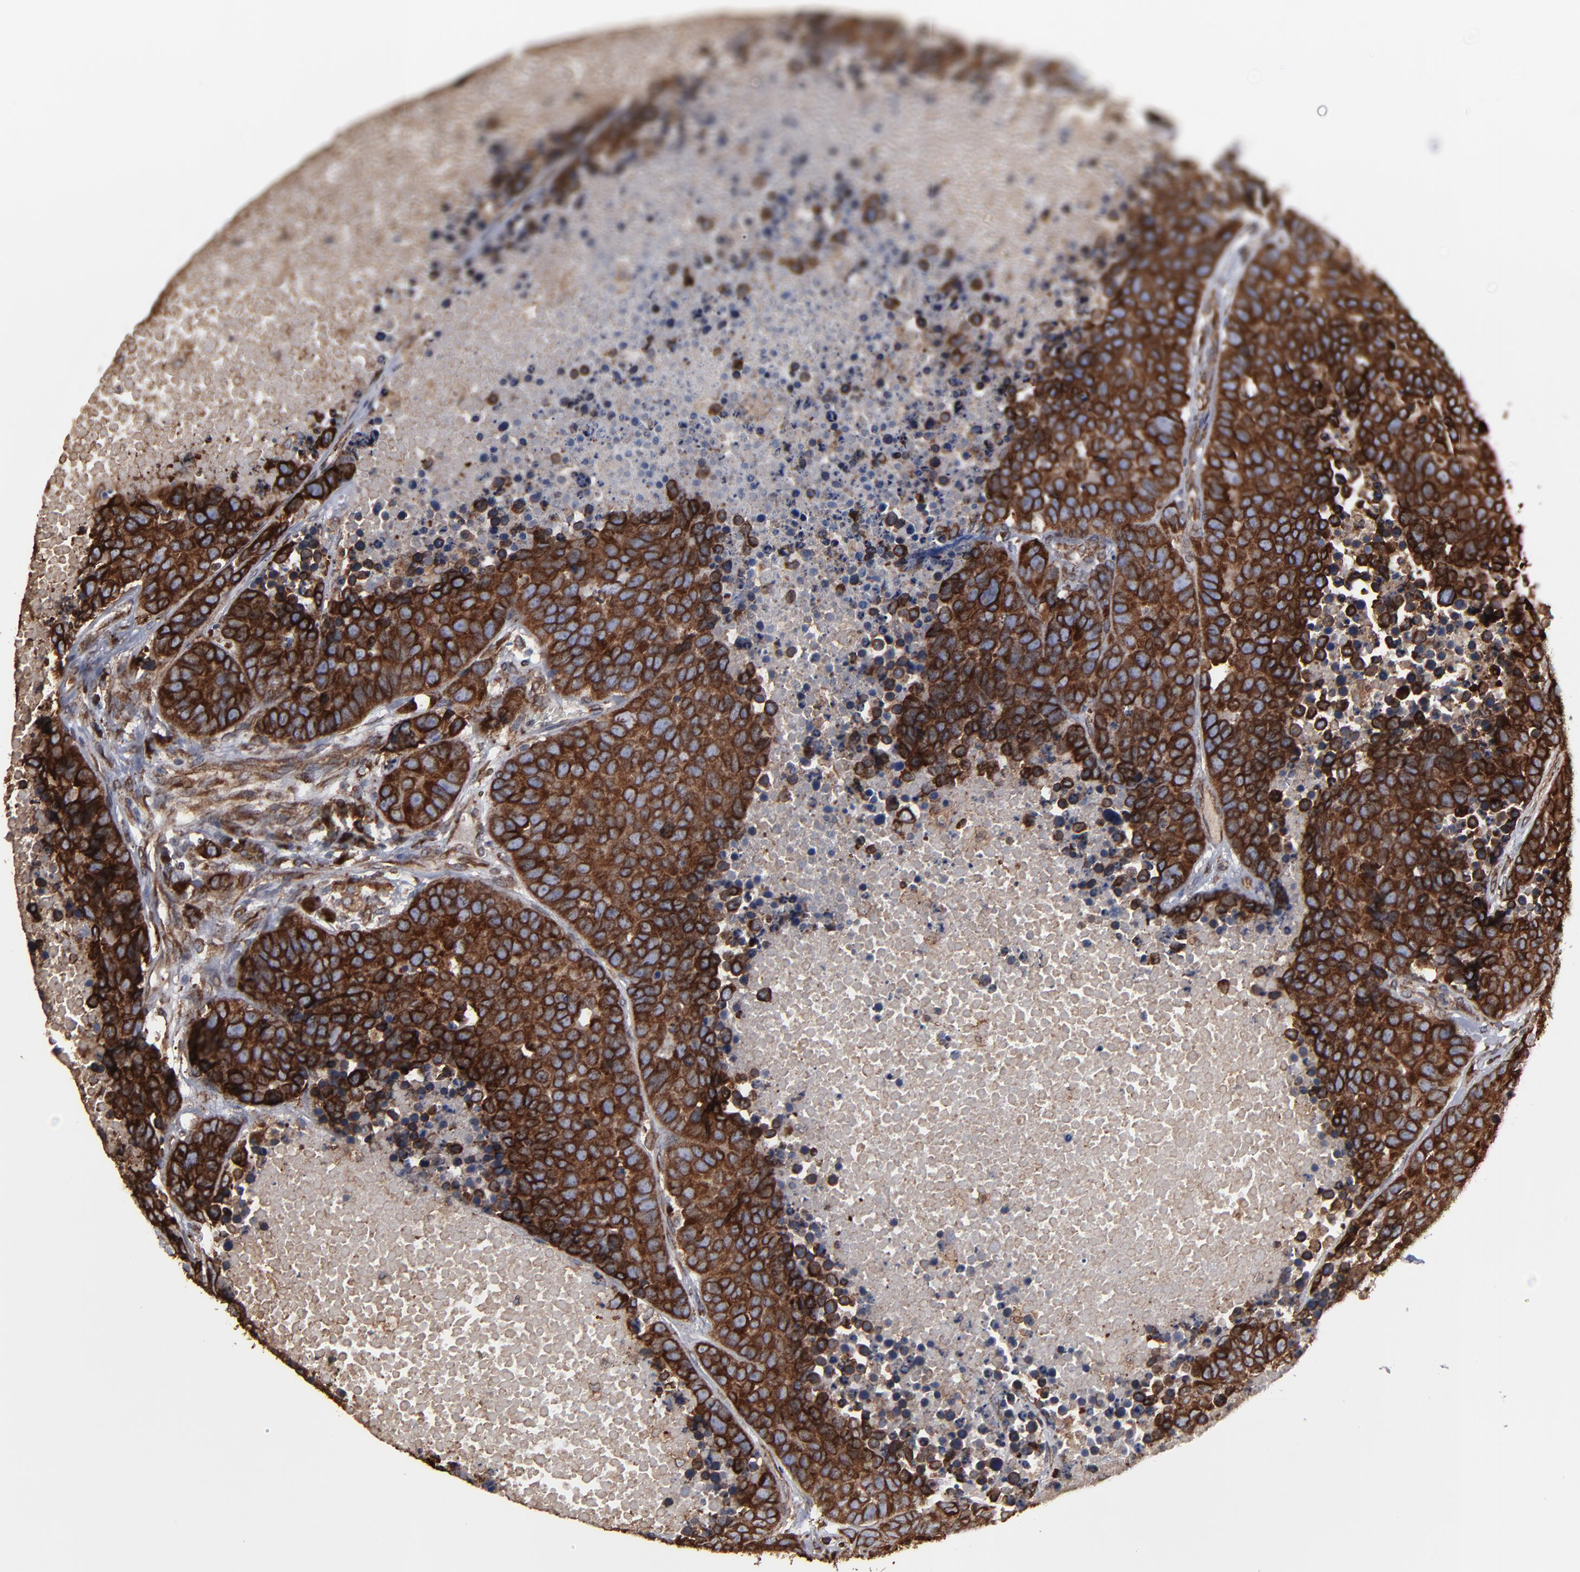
{"staining": {"intensity": "strong", "quantity": ">75%", "location": "cytoplasmic/membranous"}, "tissue": "carcinoid", "cell_type": "Tumor cells", "image_type": "cancer", "snomed": [{"axis": "morphology", "description": "Carcinoid, malignant, NOS"}, {"axis": "topography", "description": "Lung"}], "caption": "A high amount of strong cytoplasmic/membranous positivity is identified in about >75% of tumor cells in carcinoid (malignant) tissue.", "gene": "CNIH1", "patient": {"sex": "male", "age": 60}}